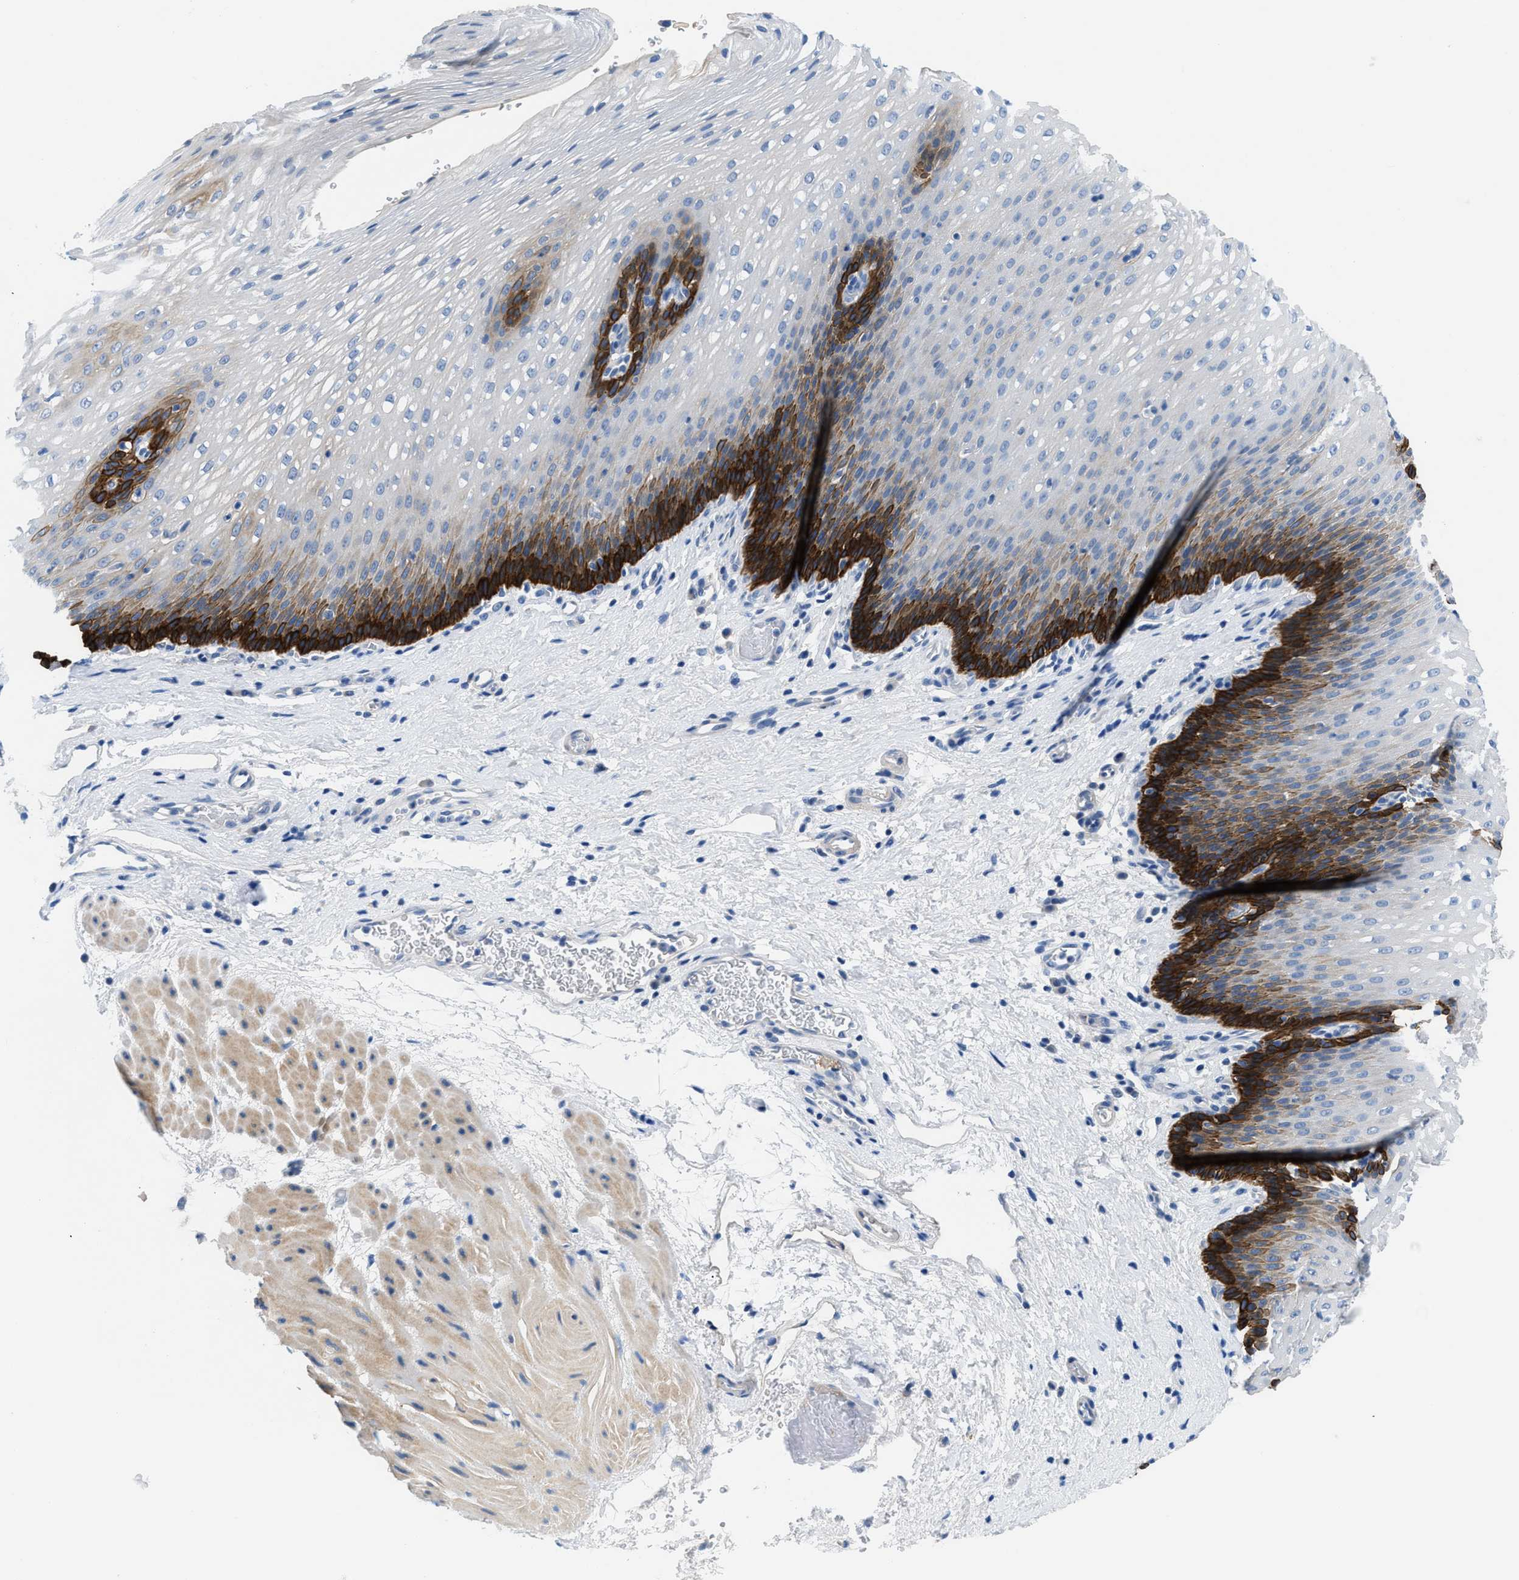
{"staining": {"intensity": "strong", "quantity": "<25%", "location": "cytoplasmic/membranous"}, "tissue": "esophagus", "cell_type": "Squamous epithelial cells", "image_type": "normal", "snomed": [{"axis": "morphology", "description": "Normal tissue, NOS"}, {"axis": "topography", "description": "Esophagus"}], "caption": "Immunohistochemistry of unremarkable esophagus displays medium levels of strong cytoplasmic/membranous positivity in about <25% of squamous epithelial cells.", "gene": "SLC10A6", "patient": {"sex": "male", "age": 48}}